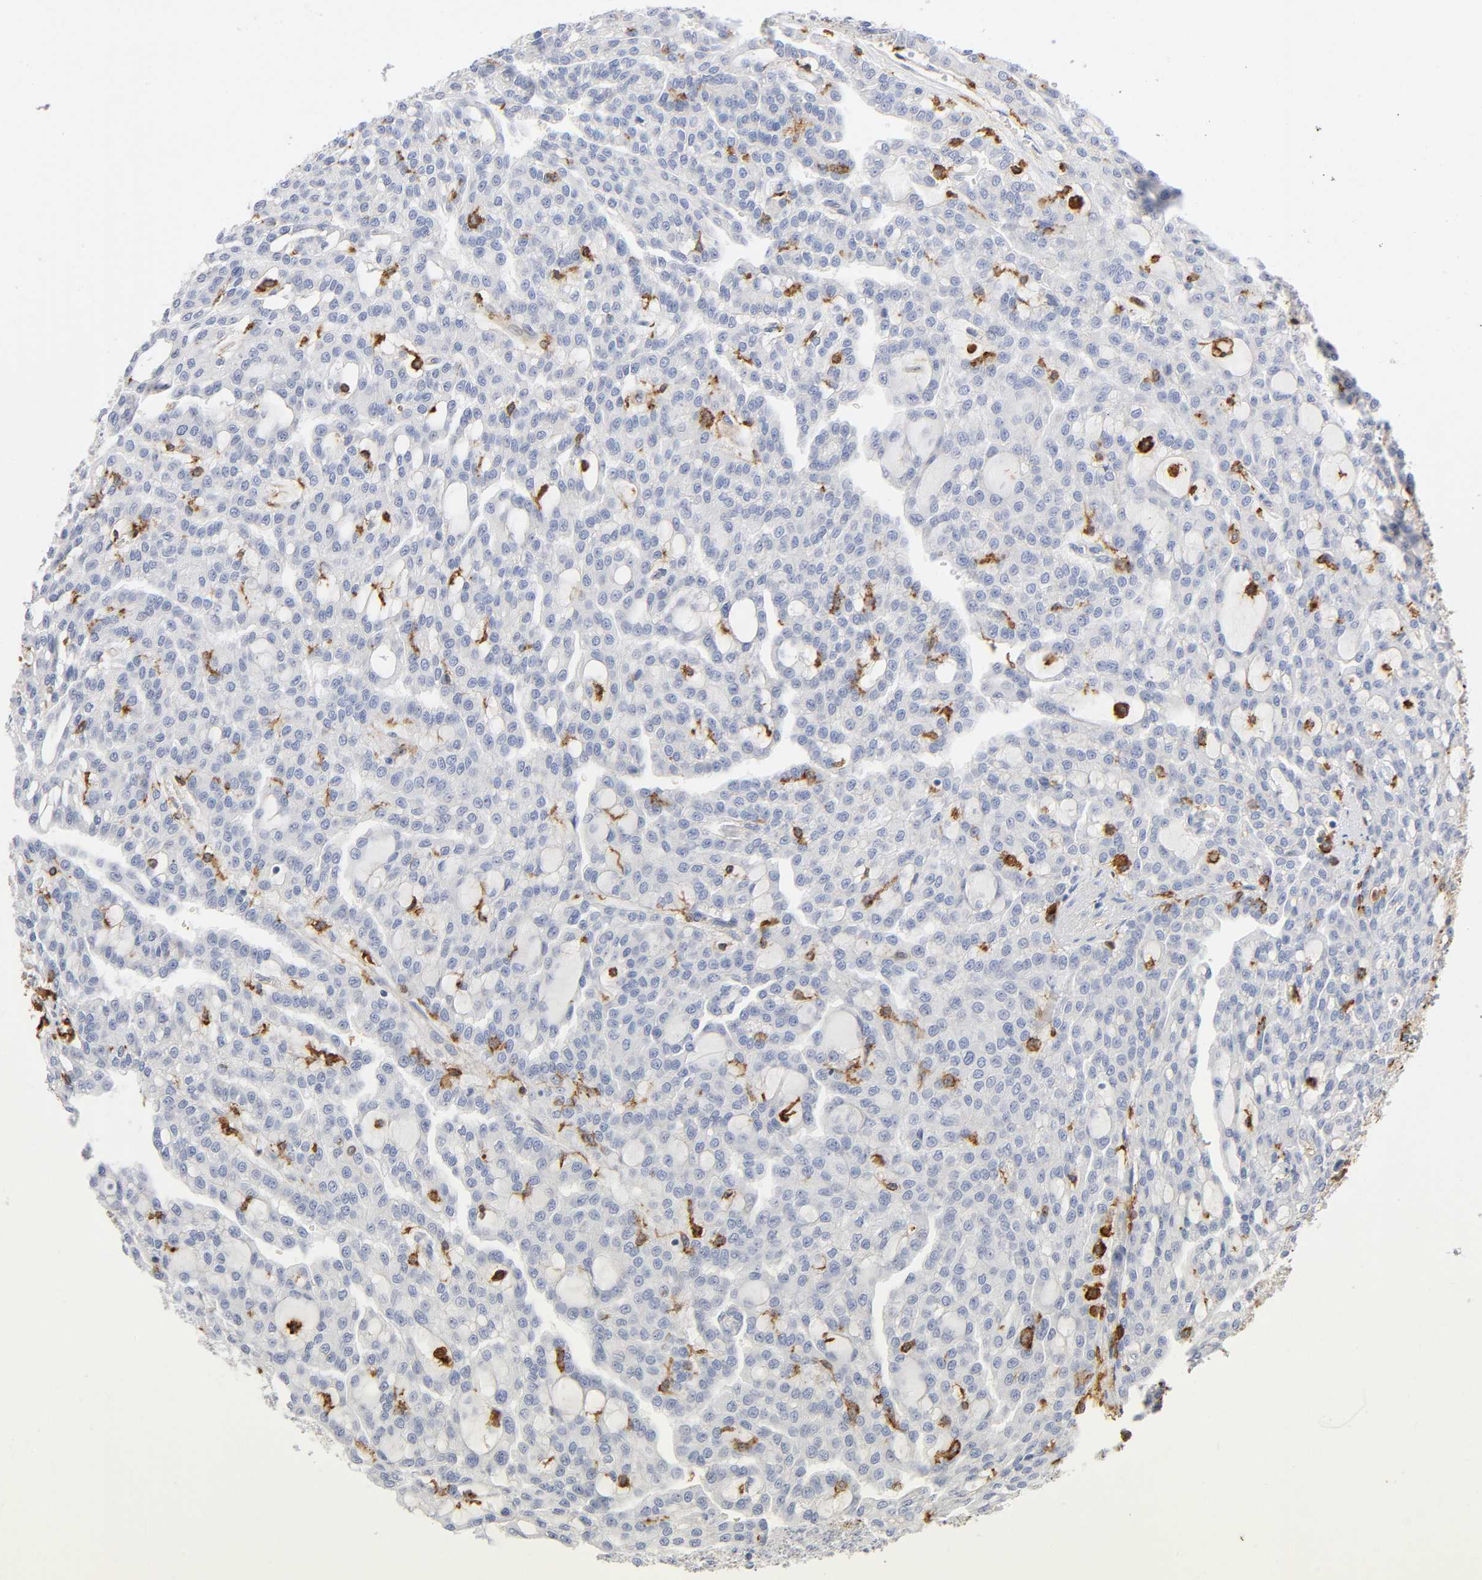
{"staining": {"intensity": "negative", "quantity": "none", "location": "none"}, "tissue": "renal cancer", "cell_type": "Tumor cells", "image_type": "cancer", "snomed": [{"axis": "morphology", "description": "Adenocarcinoma, NOS"}, {"axis": "topography", "description": "Kidney"}], "caption": "This is an immunohistochemistry (IHC) image of human renal cancer (adenocarcinoma). There is no expression in tumor cells.", "gene": "LYN", "patient": {"sex": "male", "age": 63}}